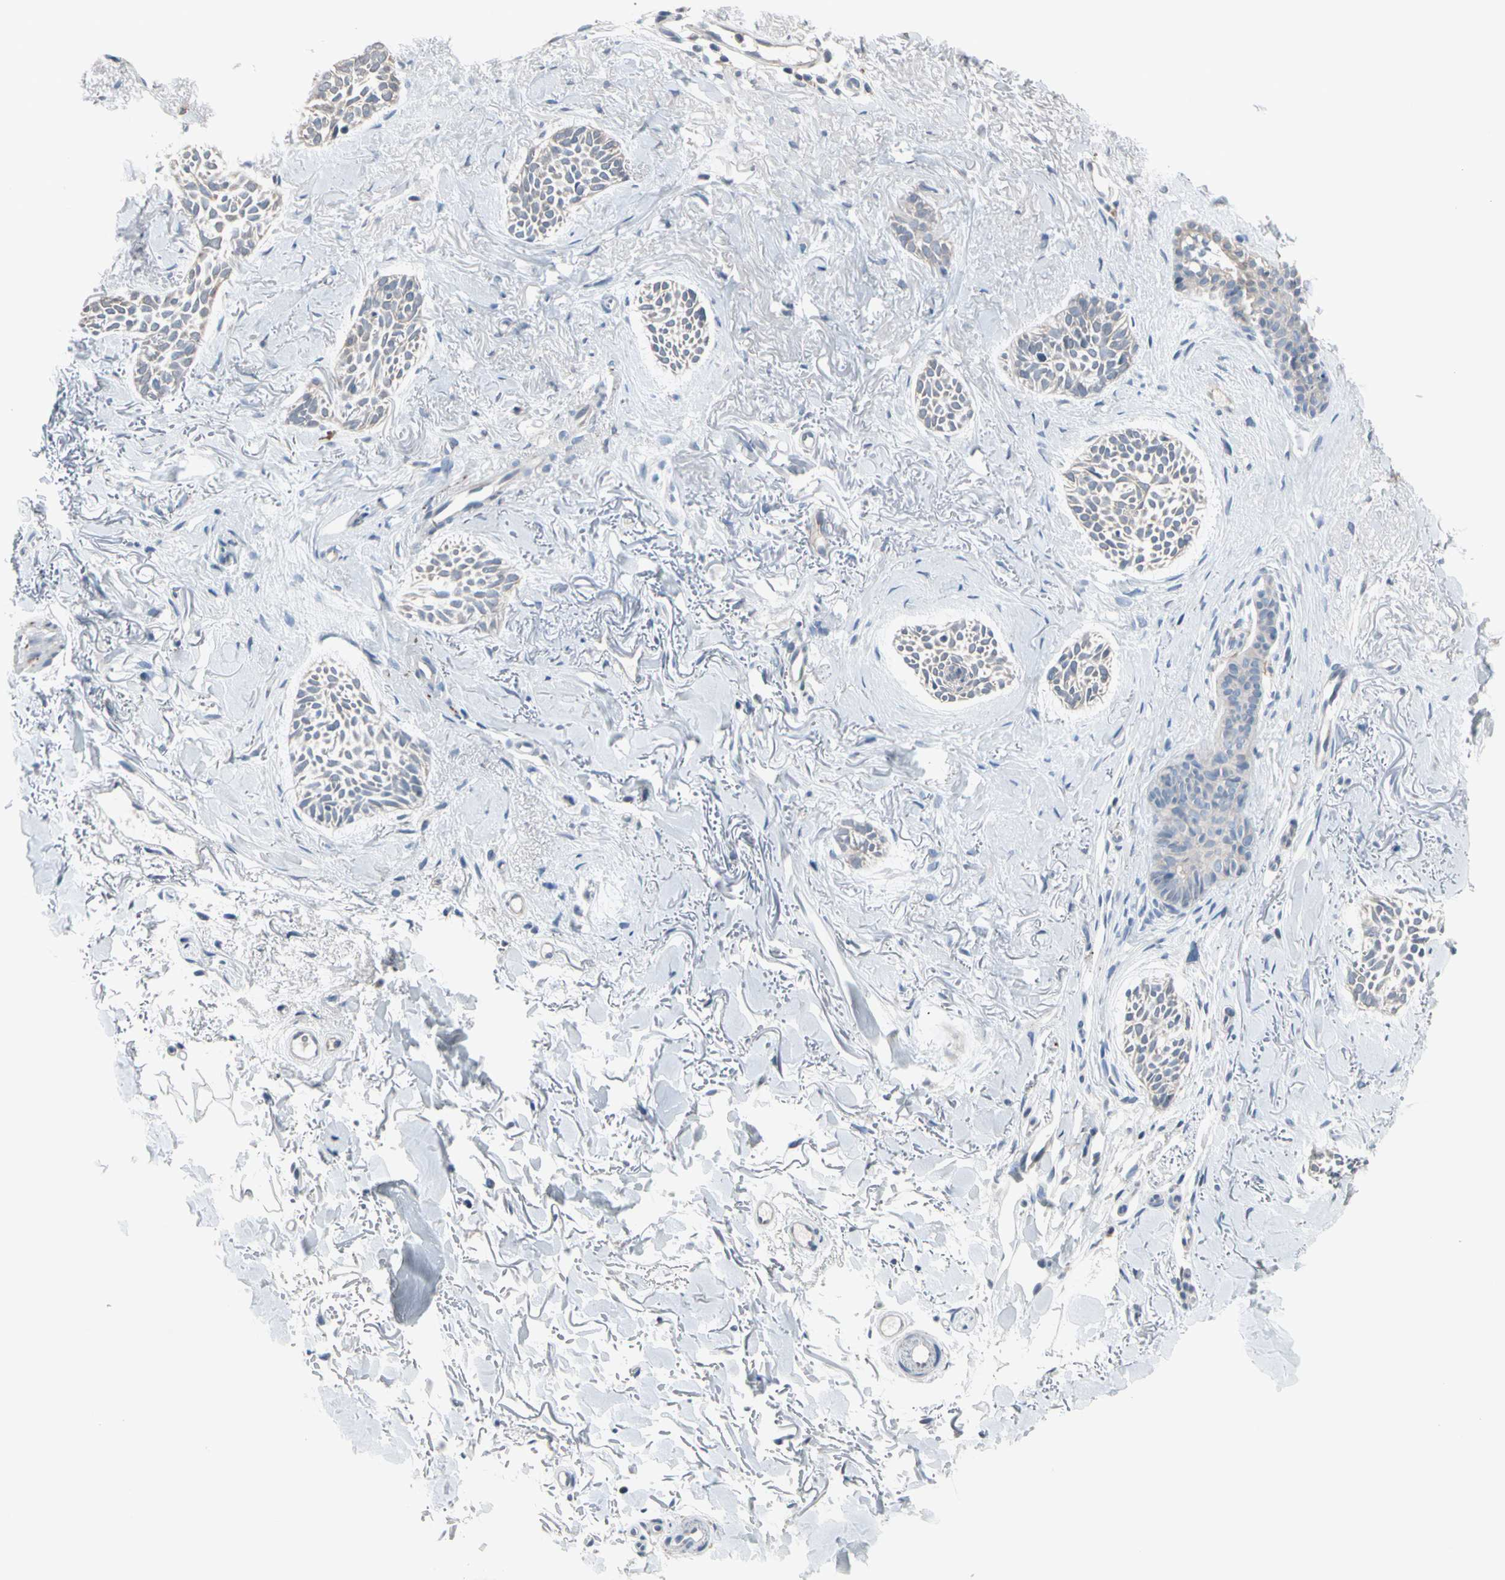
{"staining": {"intensity": "weak", "quantity": ">75%", "location": "cytoplasmic/membranous"}, "tissue": "skin cancer", "cell_type": "Tumor cells", "image_type": "cancer", "snomed": [{"axis": "morphology", "description": "Normal tissue, NOS"}, {"axis": "morphology", "description": "Basal cell carcinoma"}, {"axis": "topography", "description": "Skin"}], "caption": "This photomicrograph shows skin cancer (basal cell carcinoma) stained with IHC to label a protein in brown. The cytoplasmic/membranous of tumor cells show weak positivity for the protein. Nuclei are counter-stained blue.", "gene": "SV2A", "patient": {"sex": "female", "age": 84}}